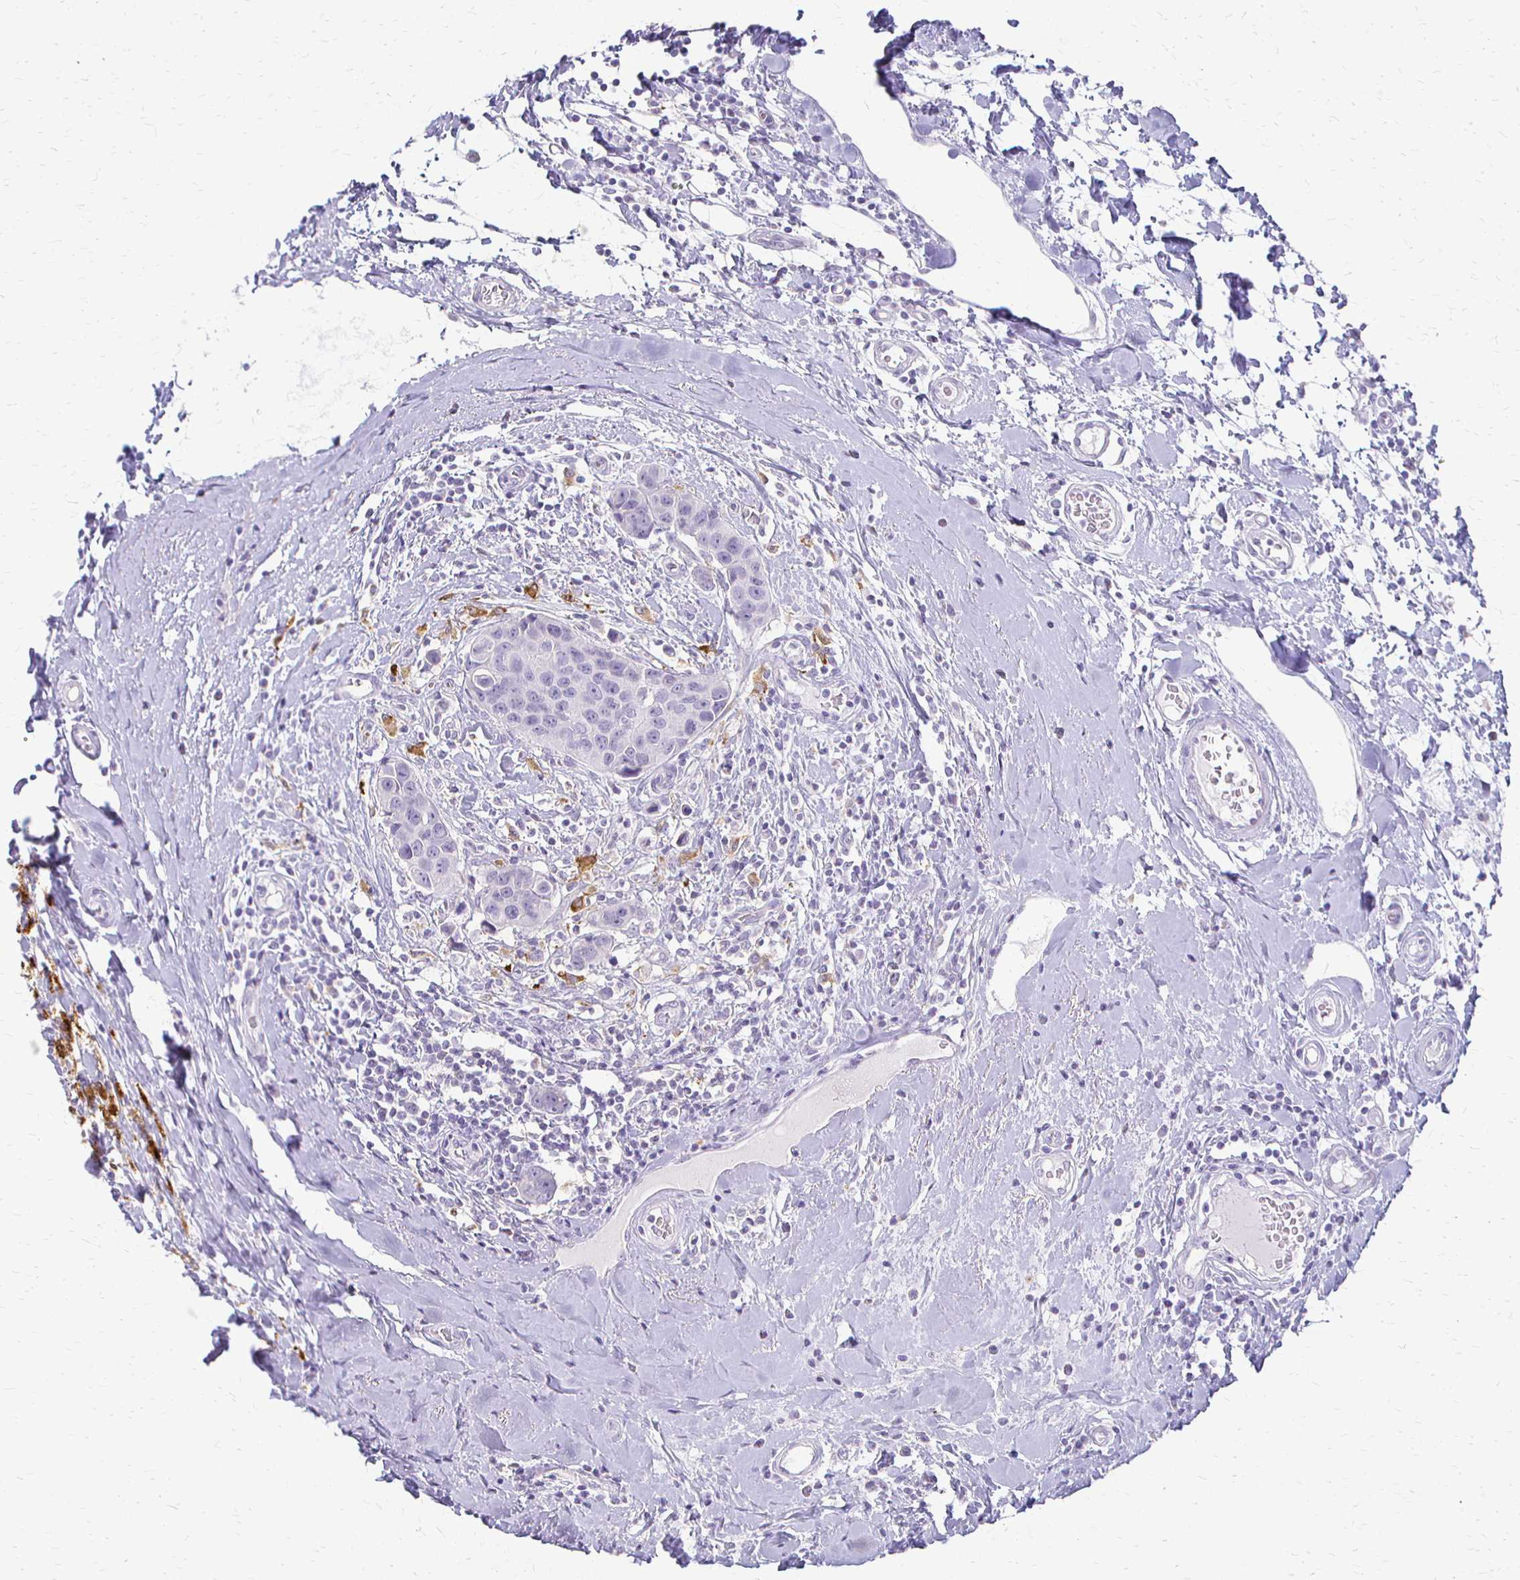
{"staining": {"intensity": "negative", "quantity": "none", "location": "none"}, "tissue": "breast cancer", "cell_type": "Tumor cells", "image_type": "cancer", "snomed": [{"axis": "morphology", "description": "Duct carcinoma"}, {"axis": "topography", "description": "Breast"}], "caption": "IHC photomicrograph of neoplastic tissue: human breast cancer (infiltrating ductal carcinoma) stained with DAB (3,3'-diaminobenzidine) exhibits no significant protein positivity in tumor cells.", "gene": "ACP5", "patient": {"sex": "female", "age": 24}}